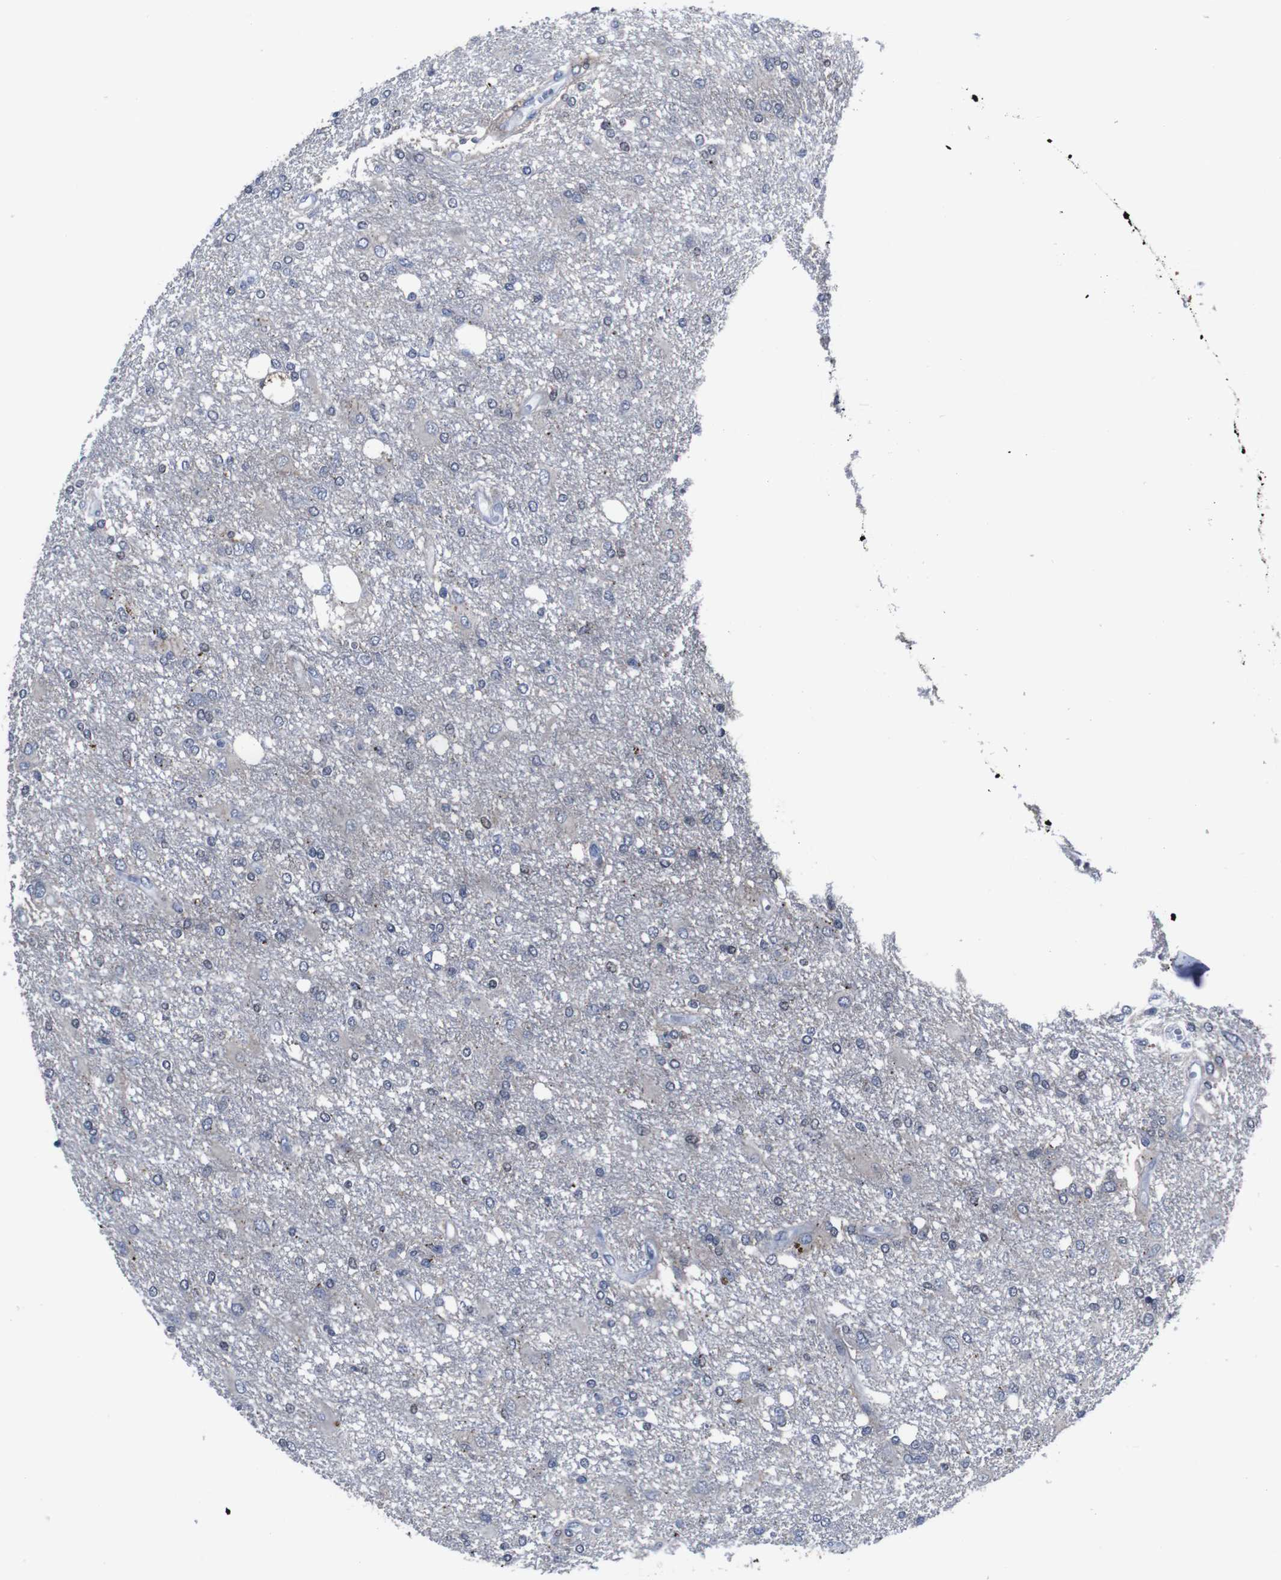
{"staining": {"intensity": "negative", "quantity": "none", "location": "none"}, "tissue": "glioma", "cell_type": "Tumor cells", "image_type": "cancer", "snomed": [{"axis": "morphology", "description": "Glioma, malignant, High grade"}, {"axis": "topography", "description": "Brain"}], "caption": "A micrograph of malignant glioma (high-grade) stained for a protein displays no brown staining in tumor cells.", "gene": "SEMA4B", "patient": {"sex": "female", "age": 59}}